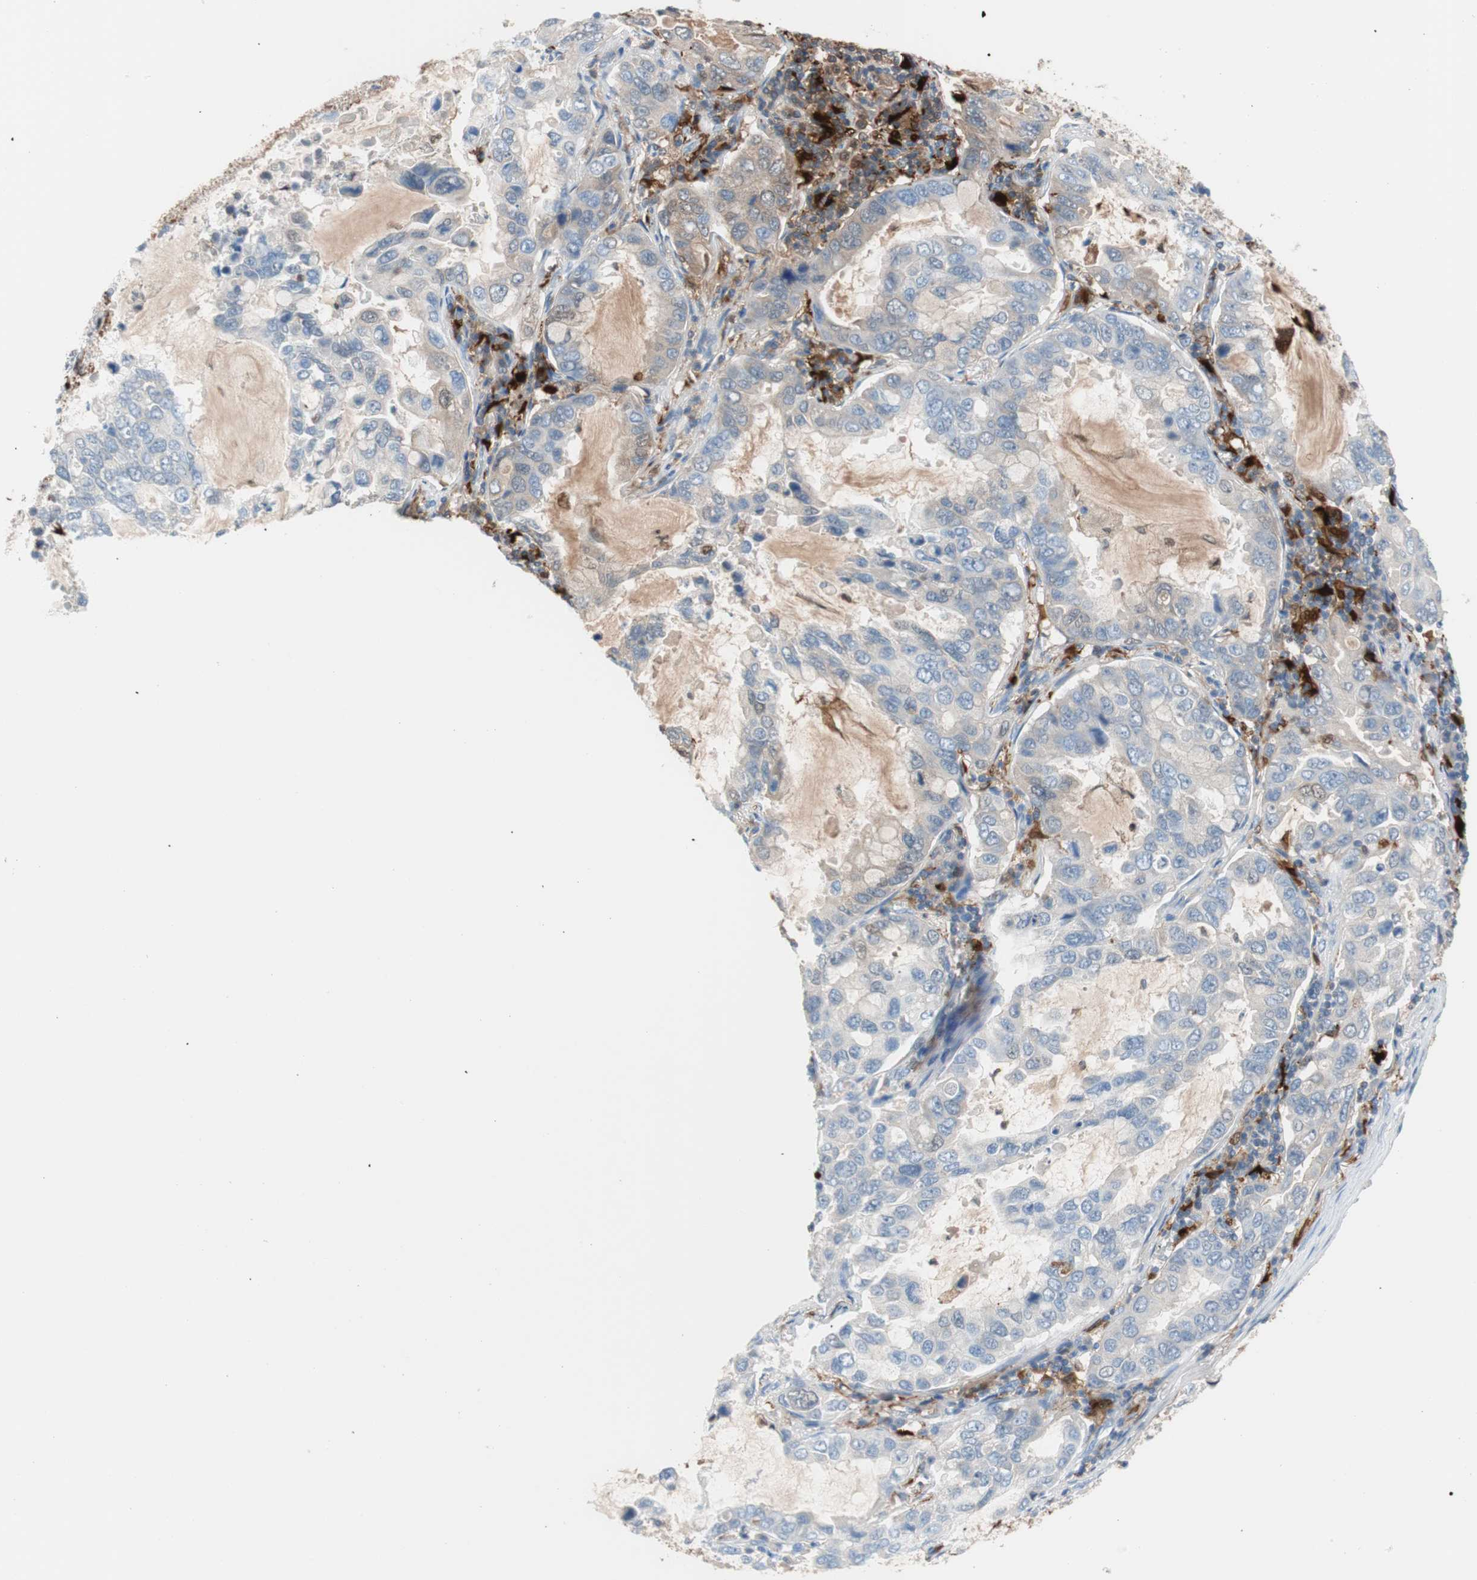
{"staining": {"intensity": "weak", "quantity": "<25%", "location": "cytoplasmic/membranous"}, "tissue": "lung cancer", "cell_type": "Tumor cells", "image_type": "cancer", "snomed": [{"axis": "morphology", "description": "Adenocarcinoma, NOS"}, {"axis": "topography", "description": "Lung"}], "caption": "Lung adenocarcinoma was stained to show a protein in brown. There is no significant expression in tumor cells.", "gene": "IL18", "patient": {"sex": "male", "age": 64}}